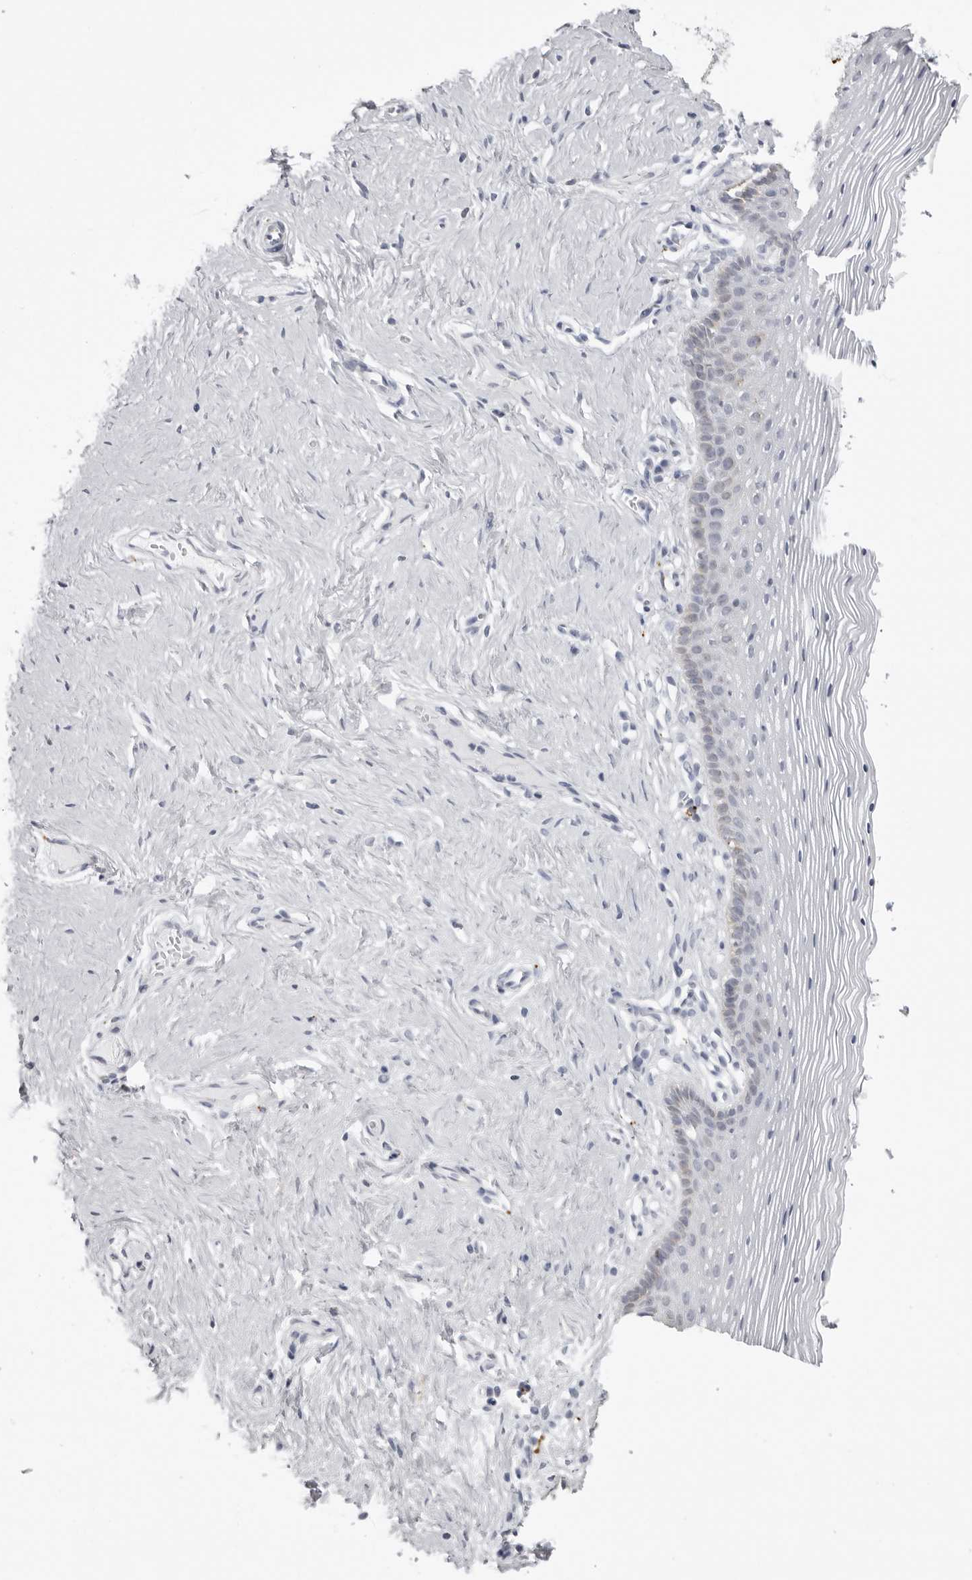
{"staining": {"intensity": "negative", "quantity": "none", "location": "none"}, "tissue": "vagina", "cell_type": "Squamous epithelial cells", "image_type": "normal", "snomed": [{"axis": "morphology", "description": "Normal tissue, NOS"}, {"axis": "topography", "description": "Vagina"}], "caption": "Immunohistochemical staining of normal human vagina shows no significant positivity in squamous epithelial cells.", "gene": "IL25", "patient": {"sex": "female", "age": 32}}